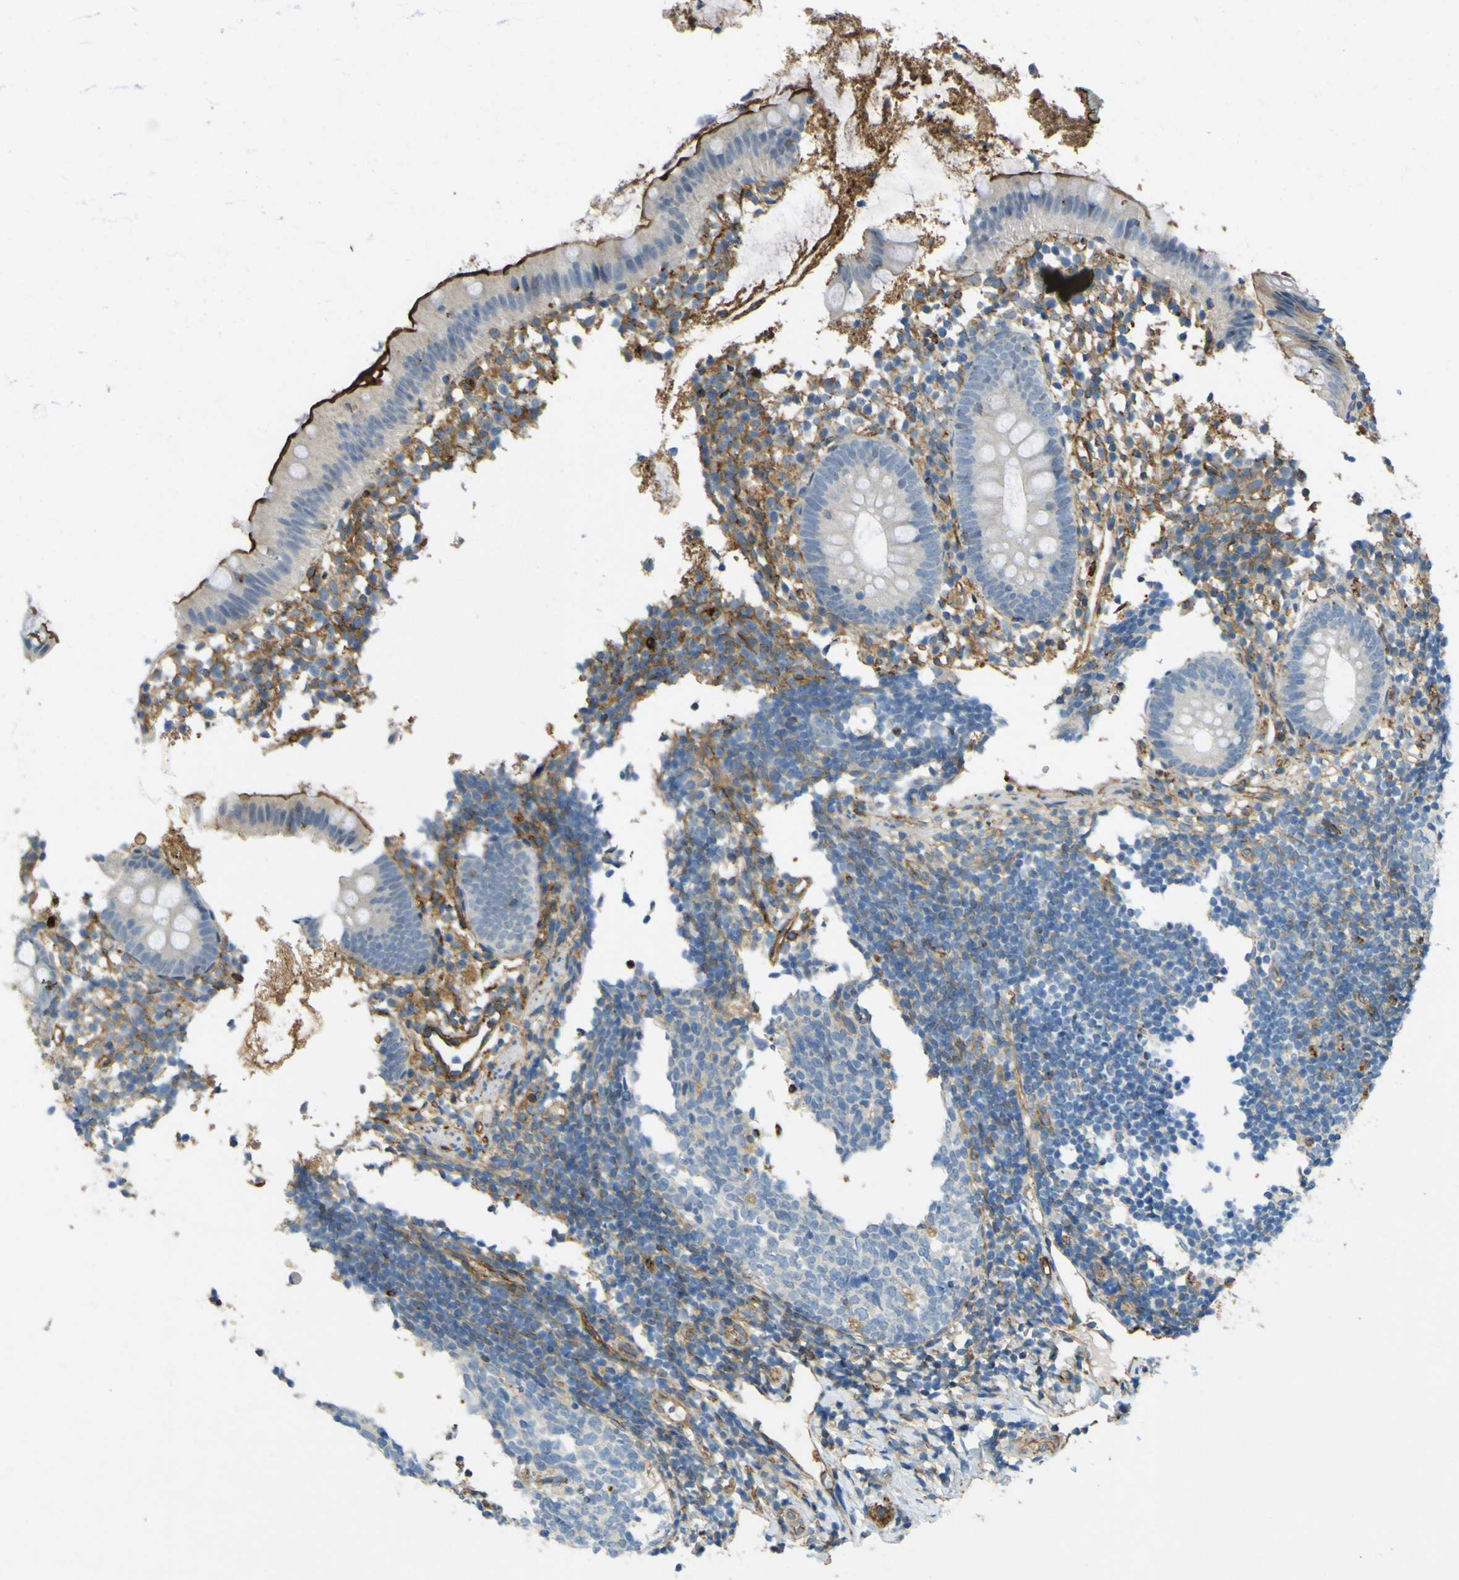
{"staining": {"intensity": "strong", "quantity": "25%-75%", "location": "cytoplasmic/membranous"}, "tissue": "appendix", "cell_type": "Glandular cells", "image_type": "normal", "snomed": [{"axis": "morphology", "description": "Normal tissue, NOS"}, {"axis": "topography", "description": "Appendix"}], "caption": "Approximately 25%-75% of glandular cells in normal appendix reveal strong cytoplasmic/membranous protein expression as visualized by brown immunohistochemical staining.", "gene": "PLXDC1", "patient": {"sex": "female", "age": 20}}